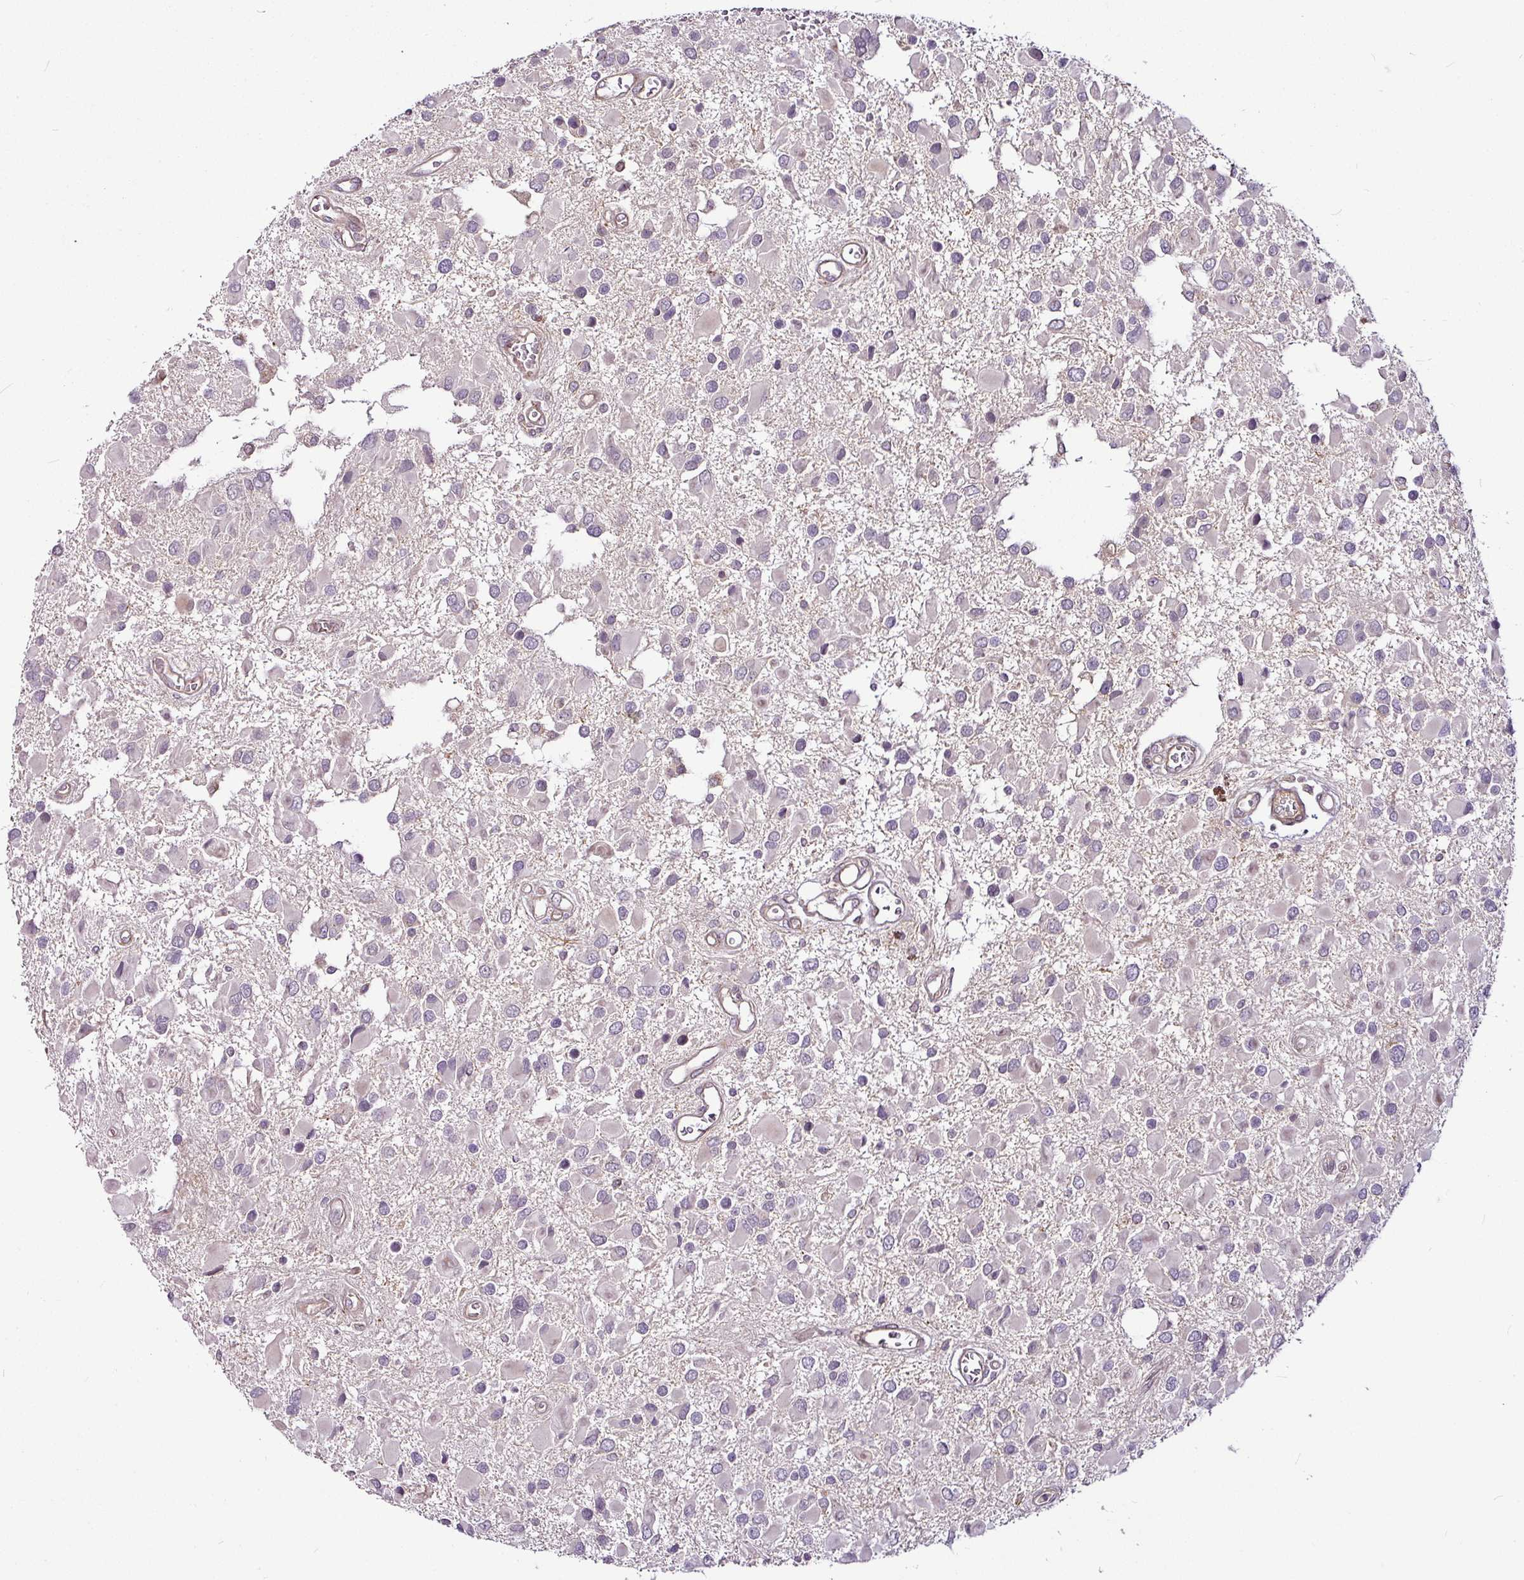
{"staining": {"intensity": "negative", "quantity": "none", "location": "none"}, "tissue": "glioma", "cell_type": "Tumor cells", "image_type": "cancer", "snomed": [{"axis": "morphology", "description": "Glioma, malignant, High grade"}, {"axis": "topography", "description": "Brain"}], "caption": "A high-resolution image shows immunohistochemistry staining of high-grade glioma (malignant), which shows no significant staining in tumor cells. (Stains: DAB (3,3'-diaminobenzidine) IHC with hematoxylin counter stain, Microscopy: brightfield microscopy at high magnification).", "gene": "DCAF13", "patient": {"sex": "male", "age": 53}}